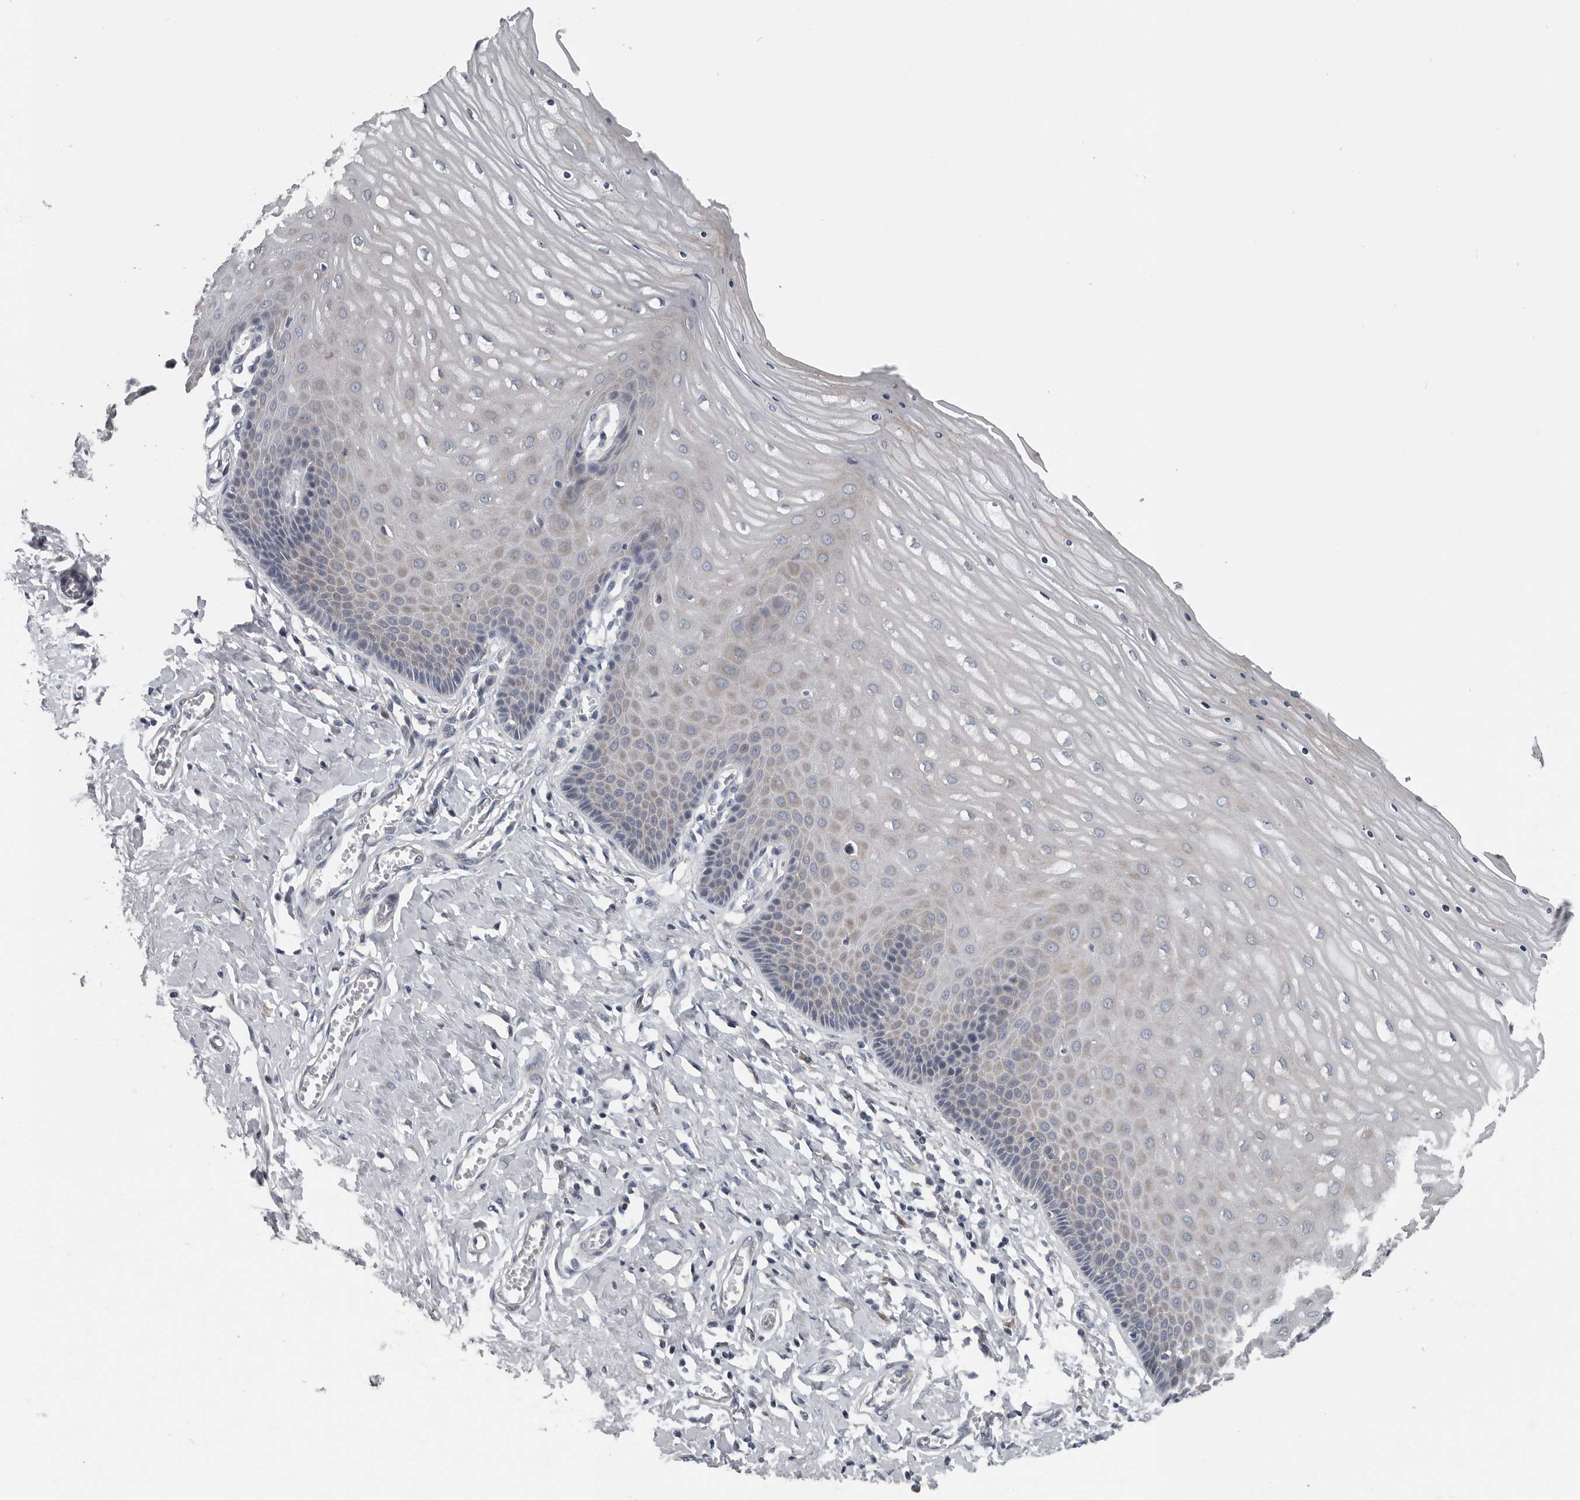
{"staining": {"intensity": "negative", "quantity": "none", "location": "none"}, "tissue": "cervix", "cell_type": "Squamous epithelial cells", "image_type": "normal", "snomed": [{"axis": "morphology", "description": "Normal tissue, NOS"}, {"axis": "topography", "description": "Cervix"}], "caption": "DAB immunohistochemical staining of benign cervix displays no significant expression in squamous epithelial cells.", "gene": "TMEM199", "patient": {"sex": "female", "age": 55}}